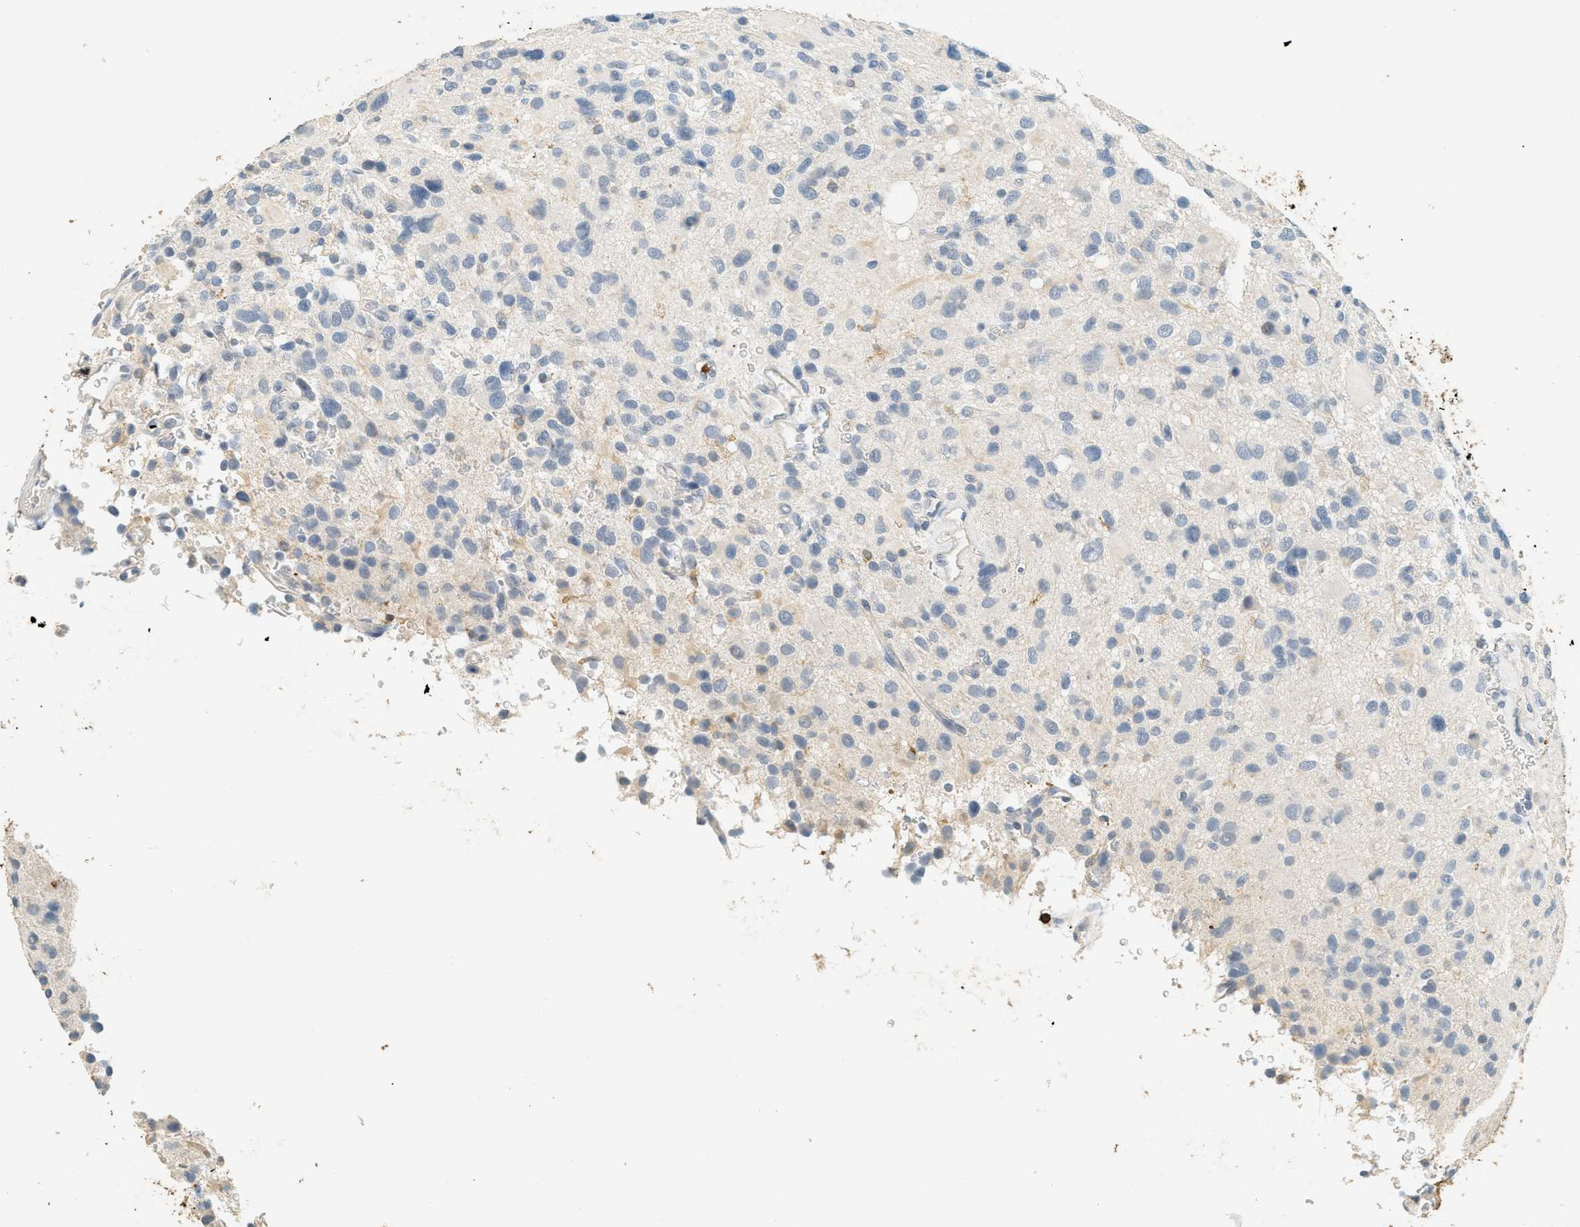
{"staining": {"intensity": "negative", "quantity": "none", "location": "none"}, "tissue": "glioma", "cell_type": "Tumor cells", "image_type": "cancer", "snomed": [{"axis": "morphology", "description": "Glioma, malignant, High grade"}, {"axis": "topography", "description": "Brain"}], "caption": "There is no significant expression in tumor cells of glioma.", "gene": "LSP1", "patient": {"sex": "male", "age": 48}}